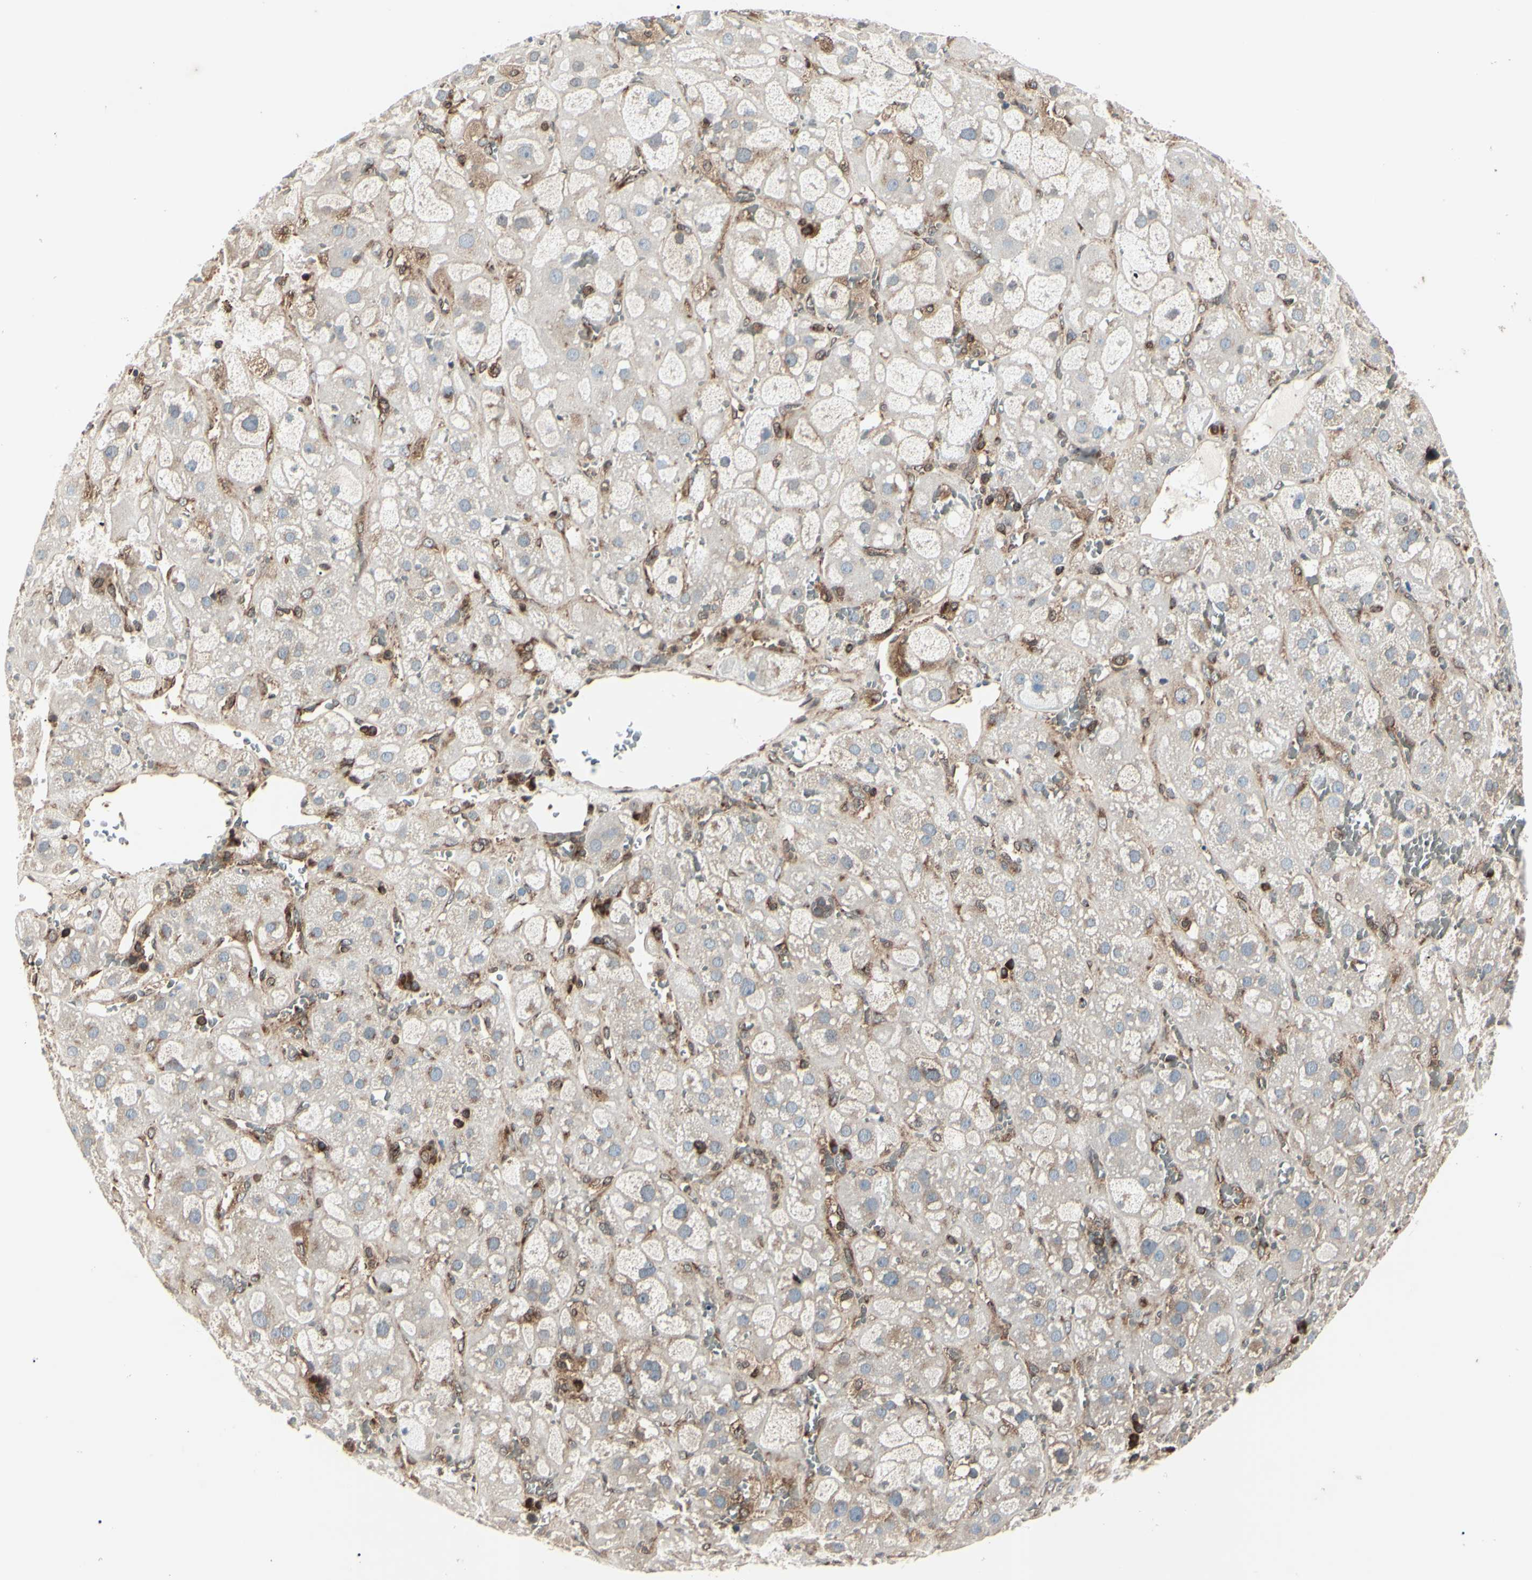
{"staining": {"intensity": "moderate", "quantity": "<25%", "location": "cytoplasmic/membranous"}, "tissue": "adrenal gland", "cell_type": "Glandular cells", "image_type": "normal", "snomed": [{"axis": "morphology", "description": "Normal tissue, NOS"}, {"axis": "topography", "description": "Adrenal gland"}], "caption": "The photomicrograph demonstrates staining of normal adrenal gland, revealing moderate cytoplasmic/membranous protein expression (brown color) within glandular cells. (DAB (3,3'-diaminobenzidine) = brown stain, brightfield microscopy at high magnification).", "gene": "MAPRE1", "patient": {"sex": "female", "age": 47}}